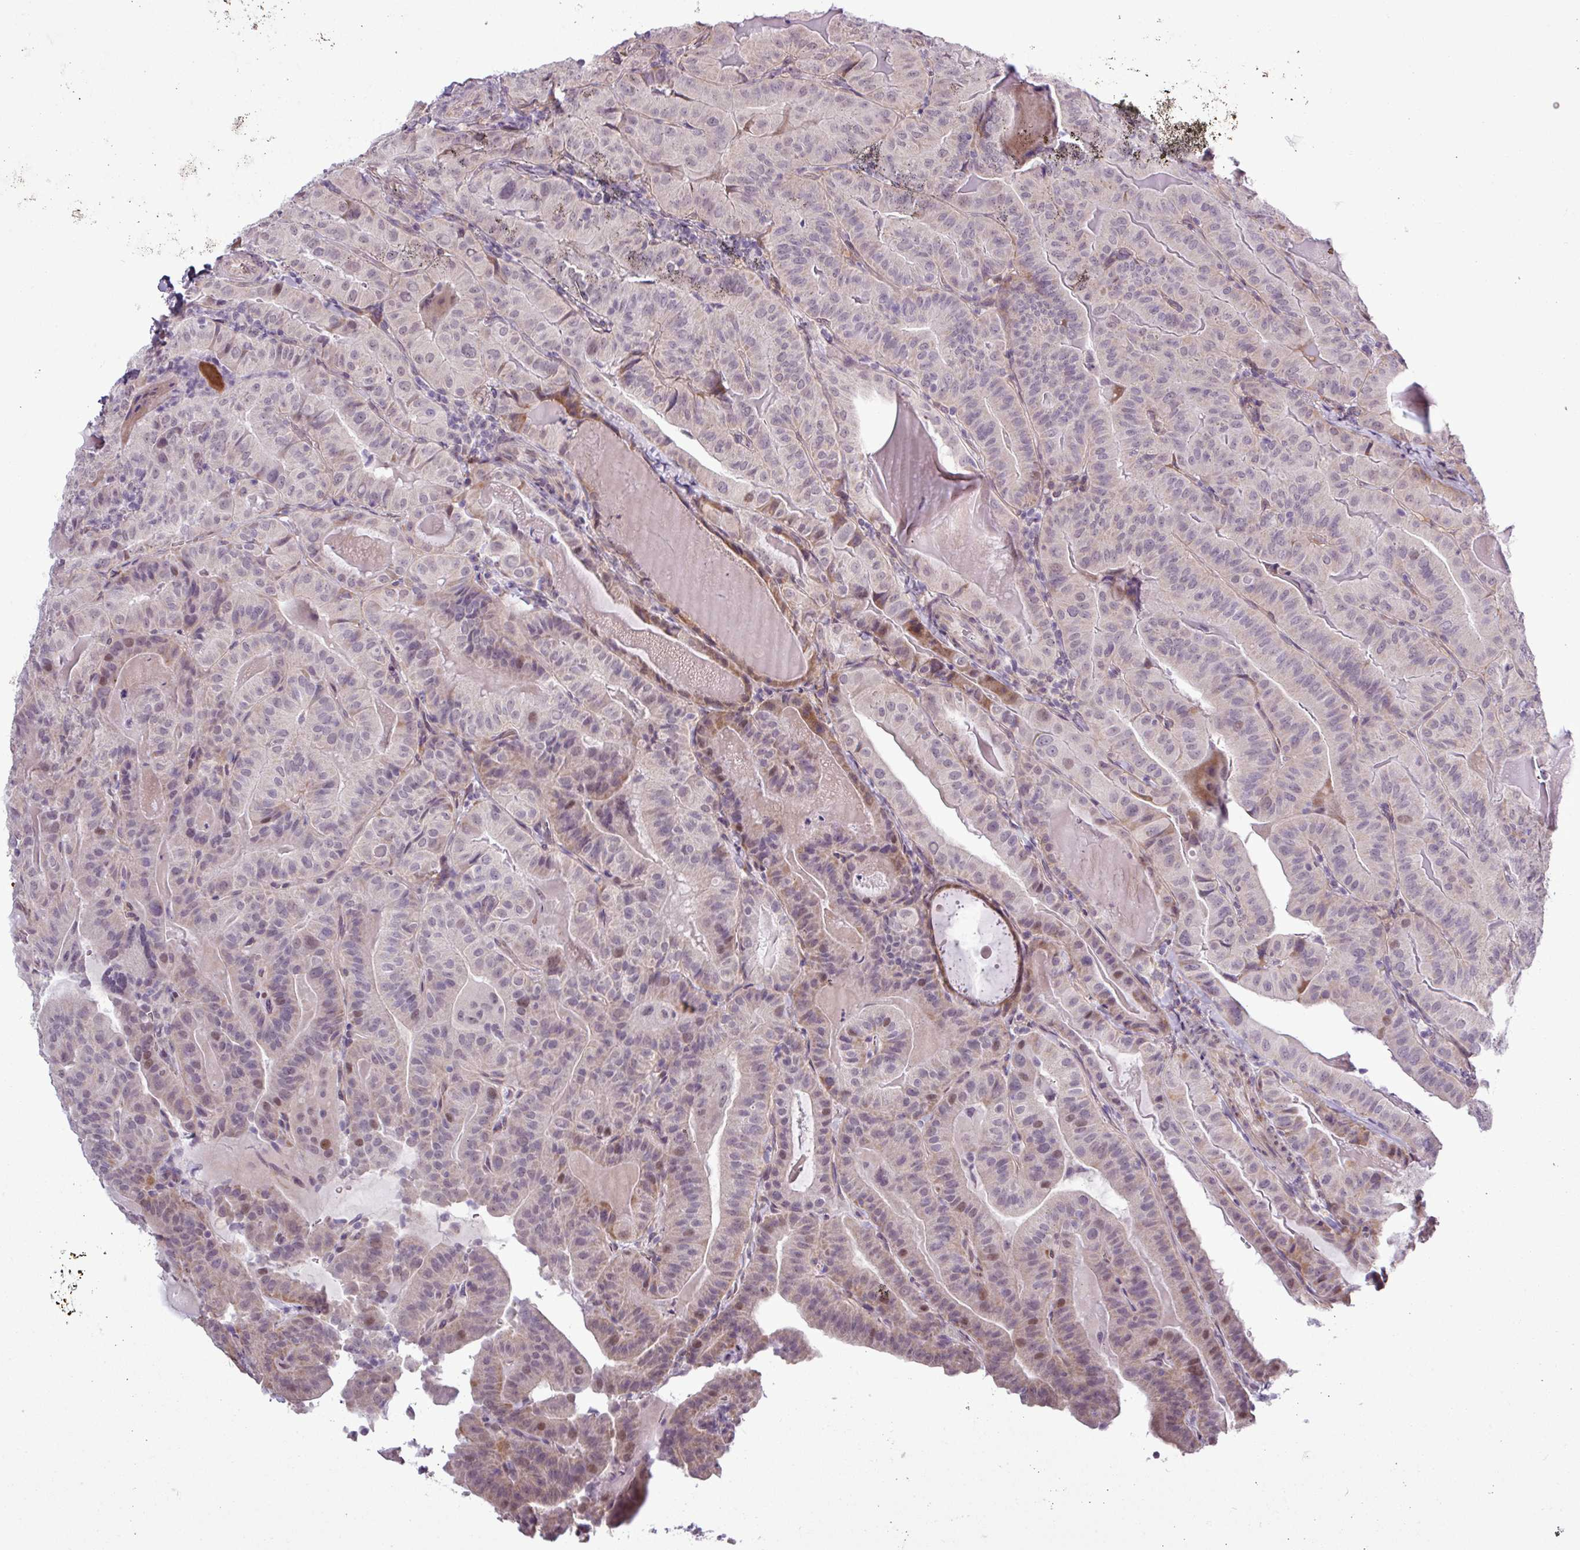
{"staining": {"intensity": "weak", "quantity": "<25%", "location": "cytoplasmic/membranous,nuclear"}, "tissue": "thyroid cancer", "cell_type": "Tumor cells", "image_type": "cancer", "snomed": [{"axis": "morphology", "description": "Papillary adenocarcinoma, NOS"}, {"axis": "topography", "description": "Thyroid gland"}], "caption": "Thyroid papillary adenocarcinoma stained for a protein using immunohistochemistry (IHC) demonstrates no staining tumor cells.", "gene": "GPT2", "patient": {"sex": "female", "age": 68}}